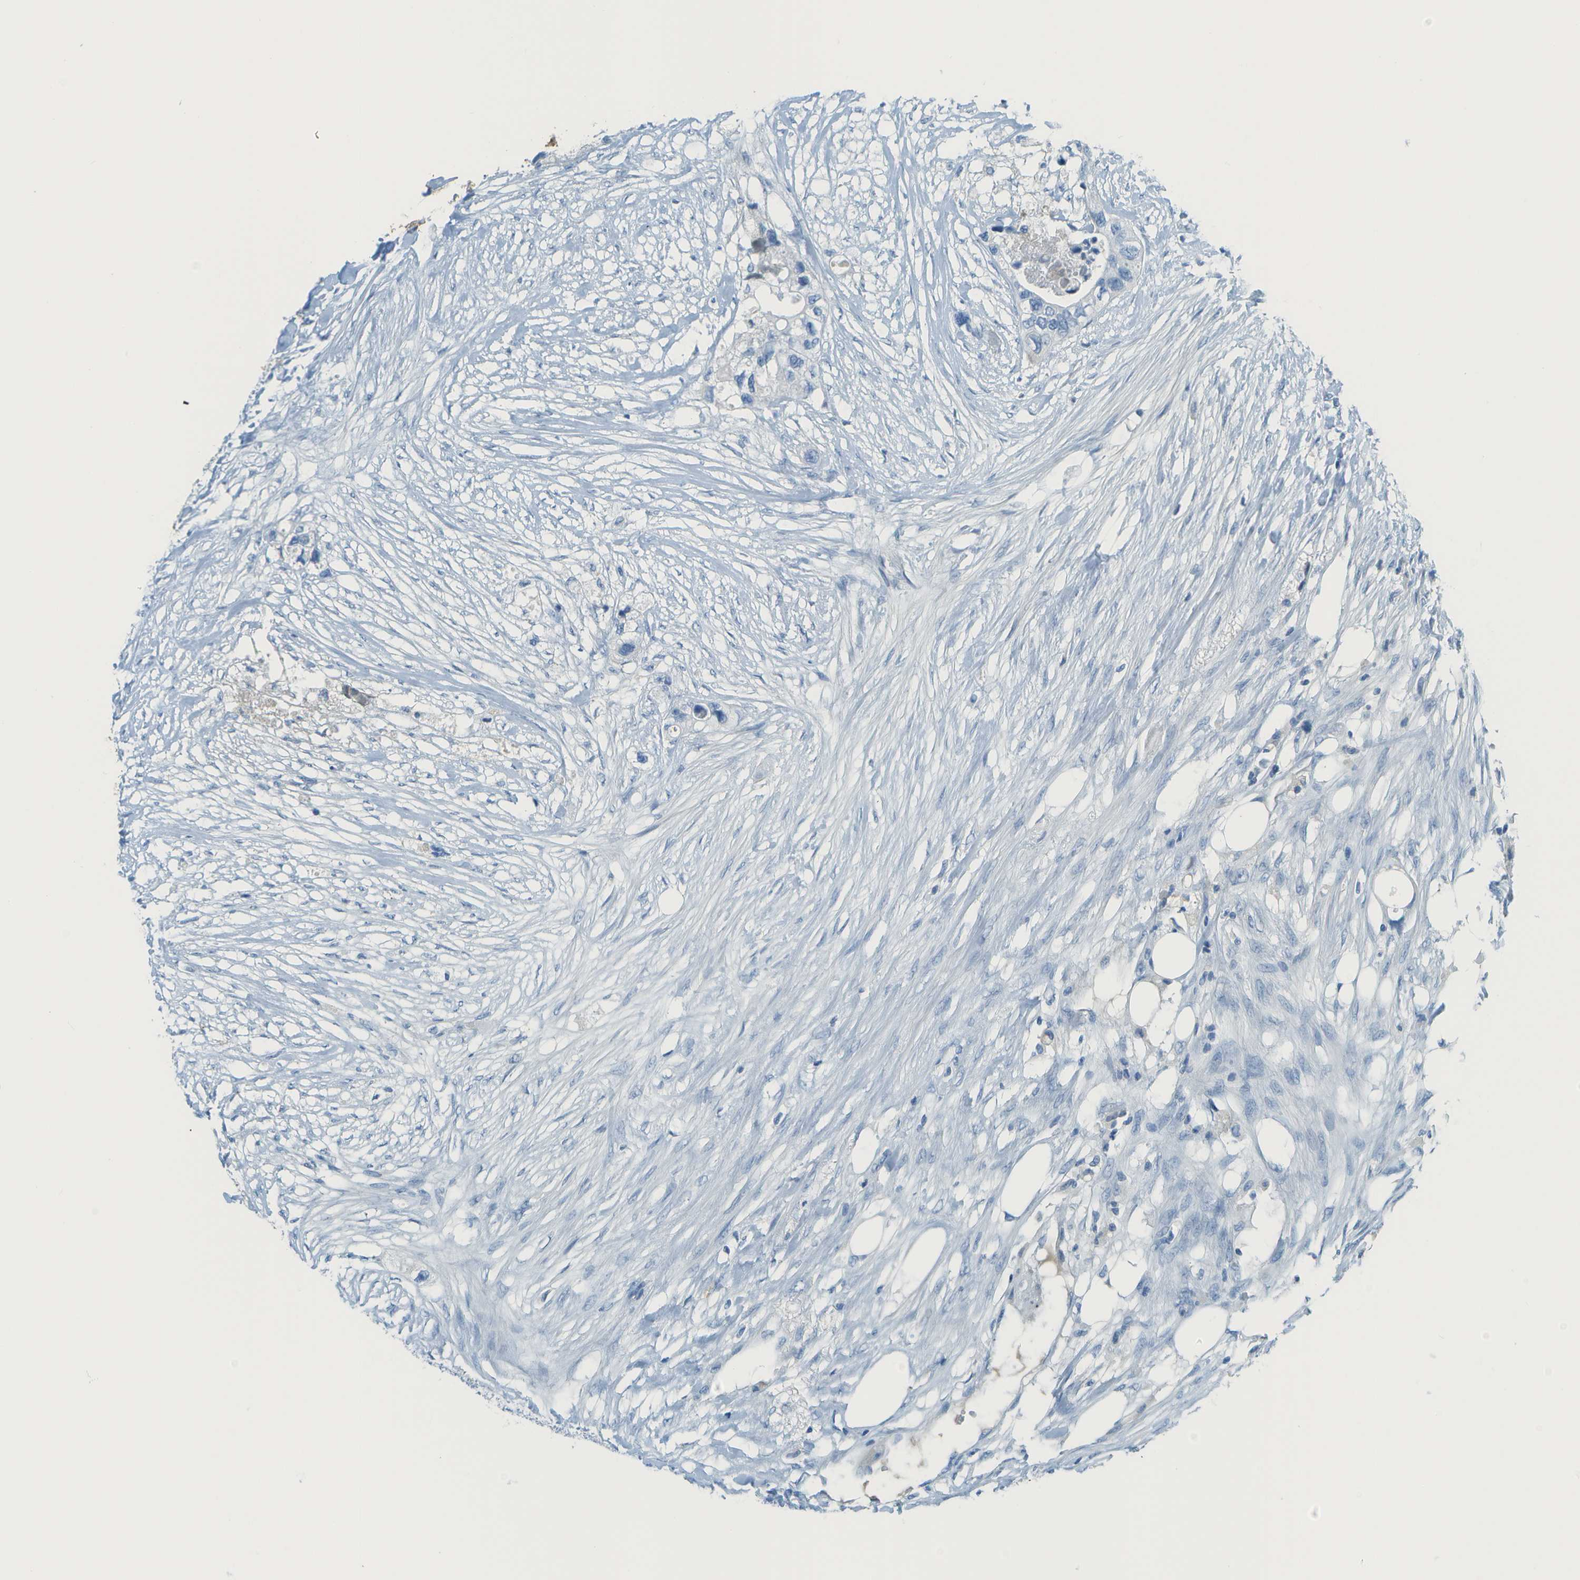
{"staining": {"intensity": "negative", "quantity": "none", "location": "none"}, "tissue": "colorectal cancer", "cell_type": "Tumor cells", "image_type": "cancer", "snomed": [{"axis": "morphology", "description": "Adenocarcinoma, NOS"}, {"axis": "topography", "description": "Colon"}], "caption": "Adenocarcinoma (colorectal) was stained to show a protein in brown. There is no significant expression in tumor cells. The staining is performed using DAB brown chromogen with nuclei counter-stained in using hematoxylin.", "gene": "C1S", "patient": {"sex": "female", "age": 57}}